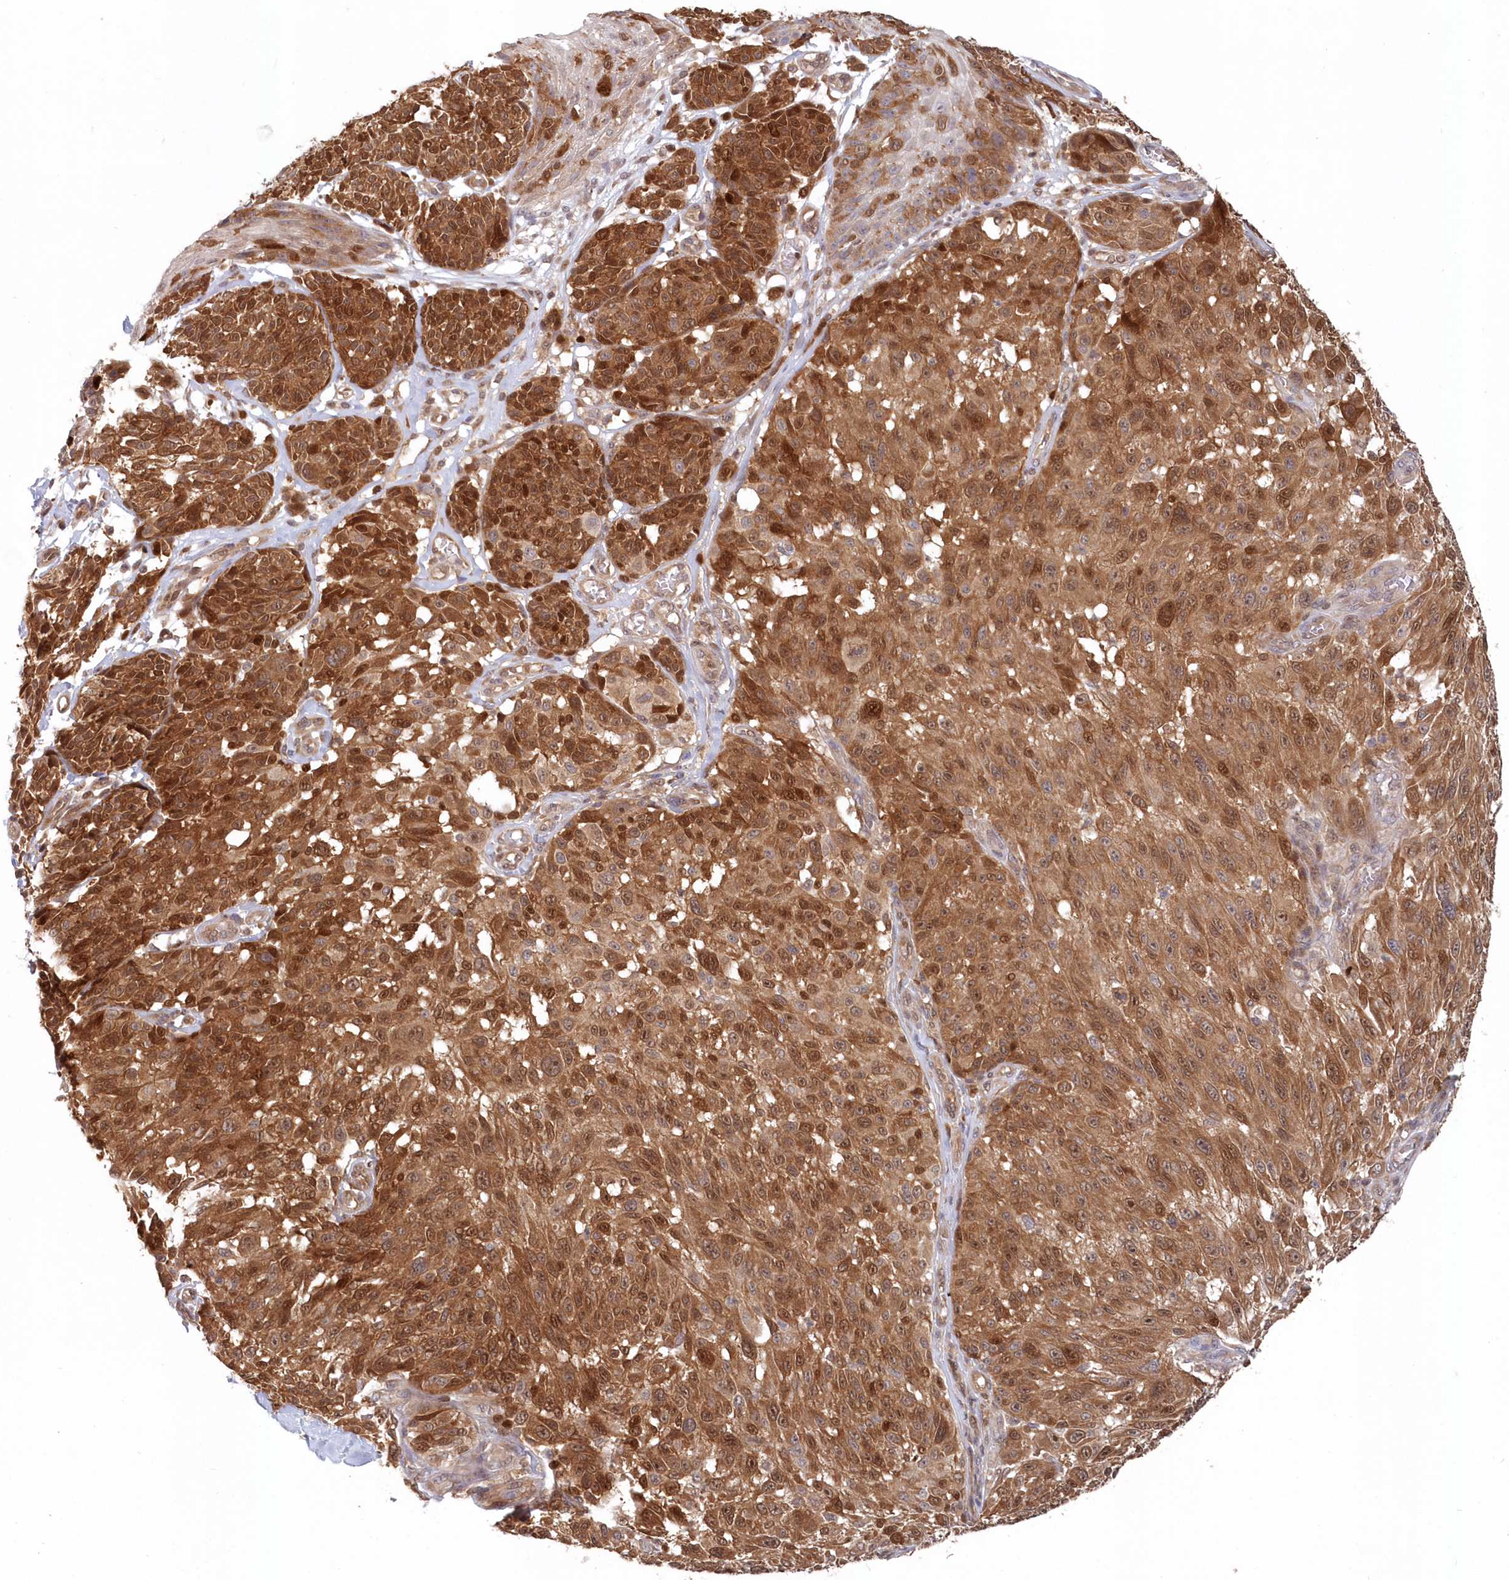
{"staining": {"intensity": "moderate", "quantity": ">75%", "location": "cytoplasmic/membranous,nuclear"}, "tissue": "melanoma", "cell_type": "Tumor cells", "image_type": "cancer", "snomed": [{"axis": "morphology", "description": "Malignant melanoma, NOS"}, {"axis": "topography", "description": "Skin"}], "caption": "This histopathology image shows IHC staining of malignant melanoma, with medium moderate cytoplasmic/membranous and nuclear staining in about >75% of tumor cells.", "gene": "ABHD14B", "patient": {"sex": "male", "age": 83}}